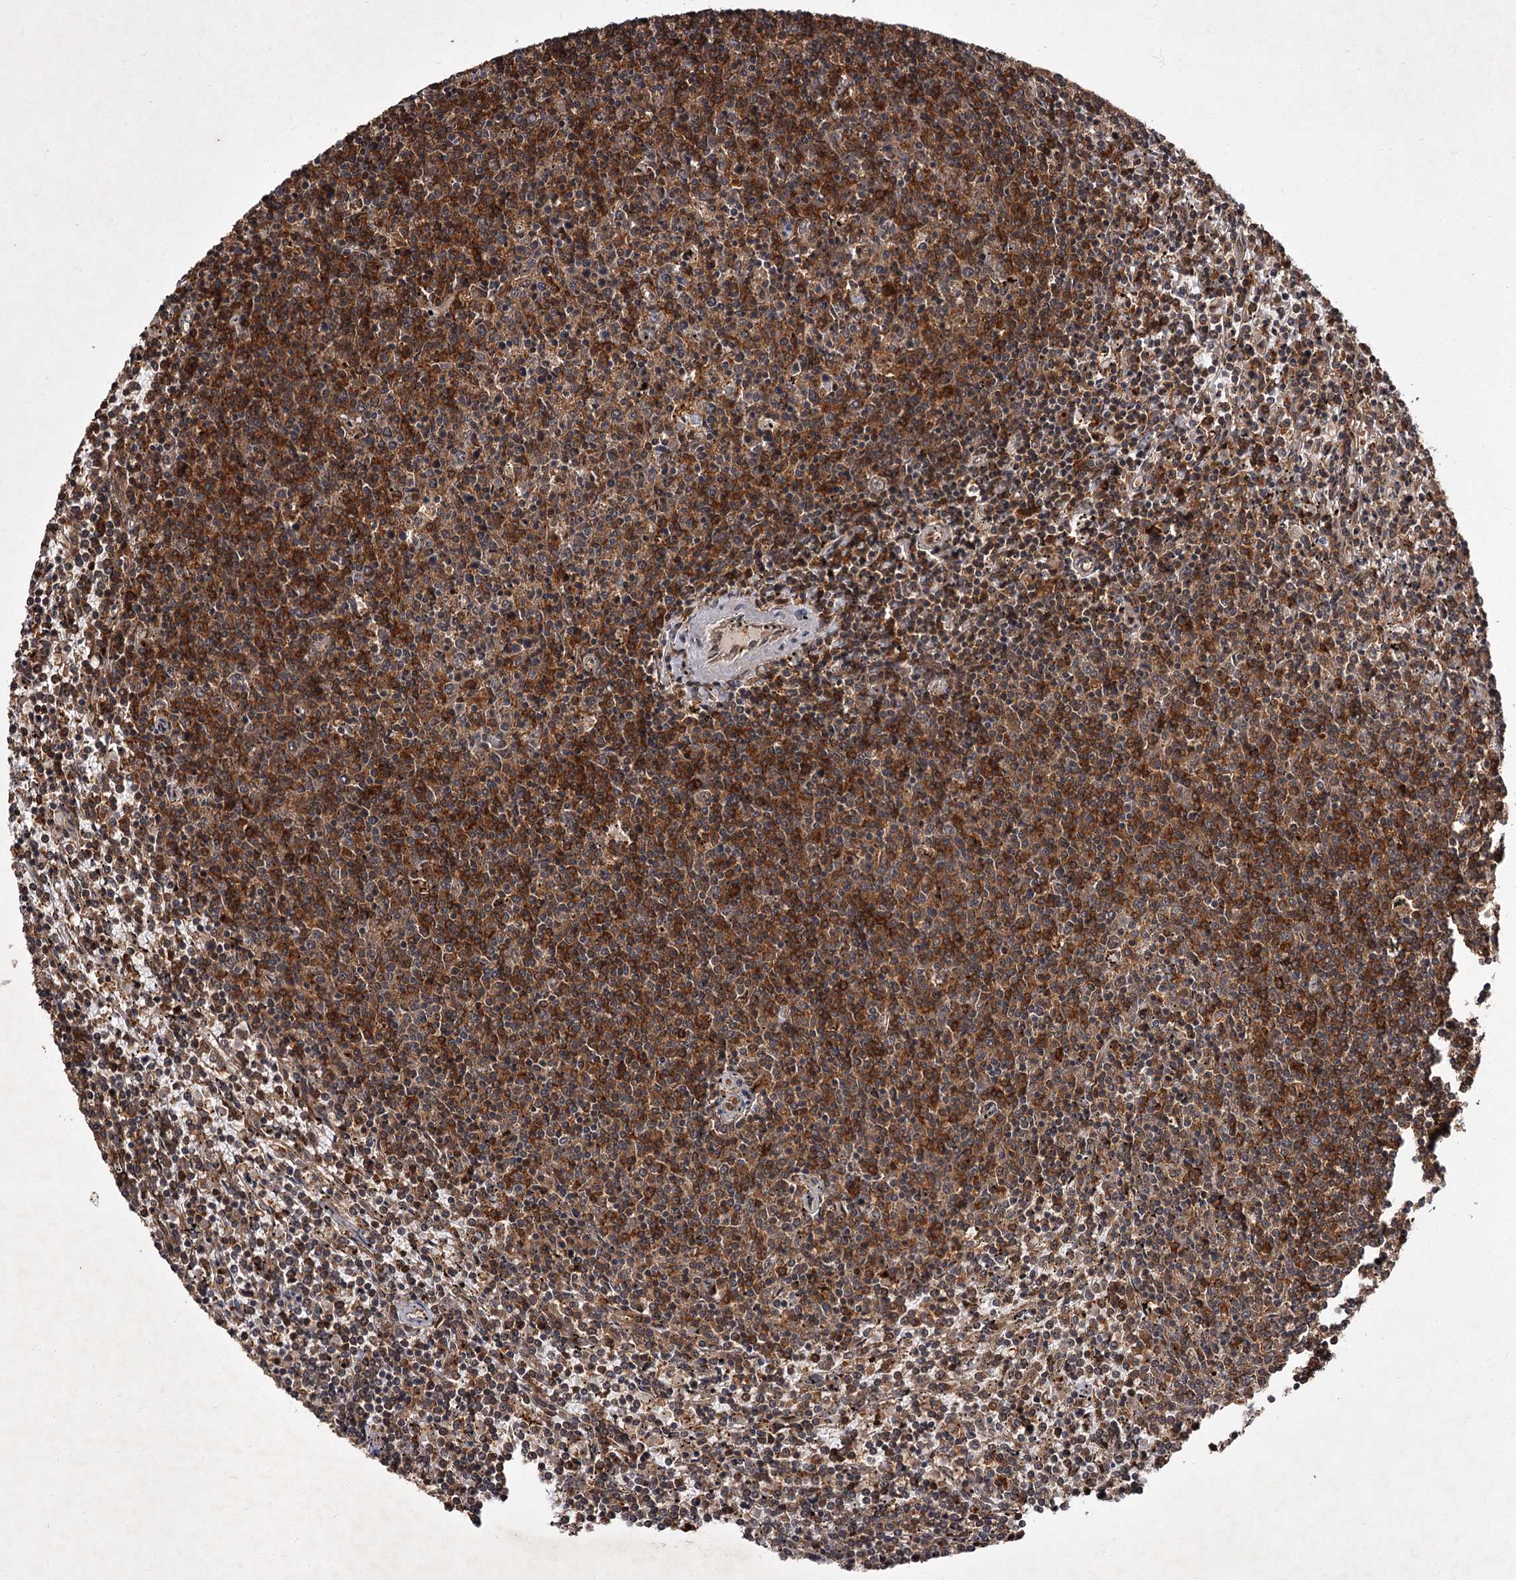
{"staining": {"intensity": "moderate", "quantity": "25%-75%", "location": "cytoplasmic/membranous"}, "tissue": "lymphoma", "cell_type": "Tumor cells", "image_type": "cancer", "snomed": [{"axis": "morphology", "description": "Malignant lymphoma, non-Hodgkin's type, Low grade"}, {"axis": "topography", "description": "Spleen"}], "caption": "A high-resolution histopathology image shows IHC staining of lymphoma, which demonstrates moderate cytoplasmic/membranous positivity in about 25%-75% of tumor cells.", "gene": "TBC1D23", "patient": {"sex": "female", "age": 50}}